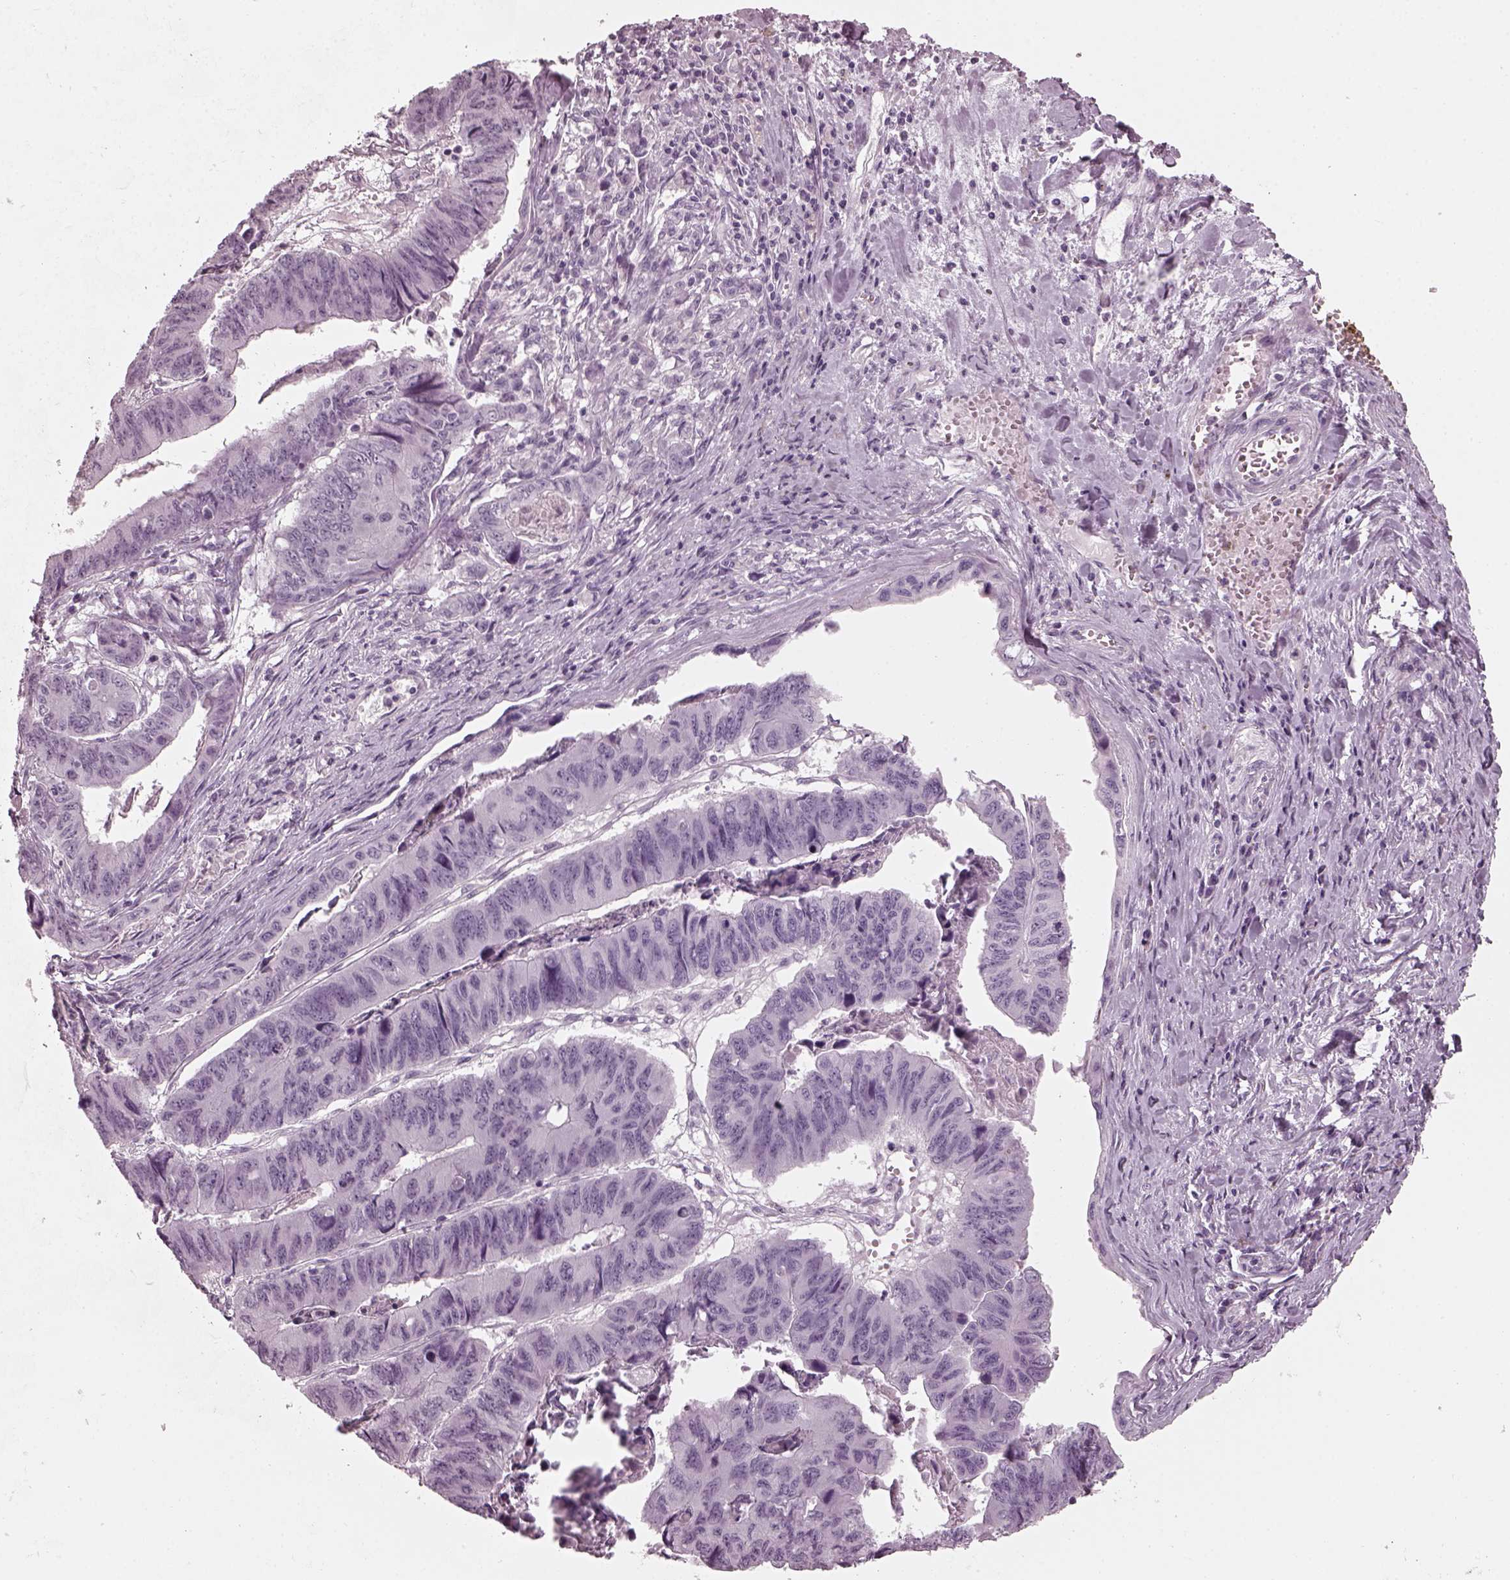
{"staining": {"intensity": "negative", "quantity": "none", "location": "none"}, "tissue": "stomach cancer", "cell_type": "Tumor cells", "image_type": "cancer", "snomed": [{"axis": "morphology", "description": "Adenocarcinoma, NOS"}, {"axis": "topography", "description": "Stomach, lower"}], "caption": "Tumor cells show no significant positivity in stomach adenocarcinoma.", "gene": "RCVRN", "patient": {"sex": "male", "age": 77}}